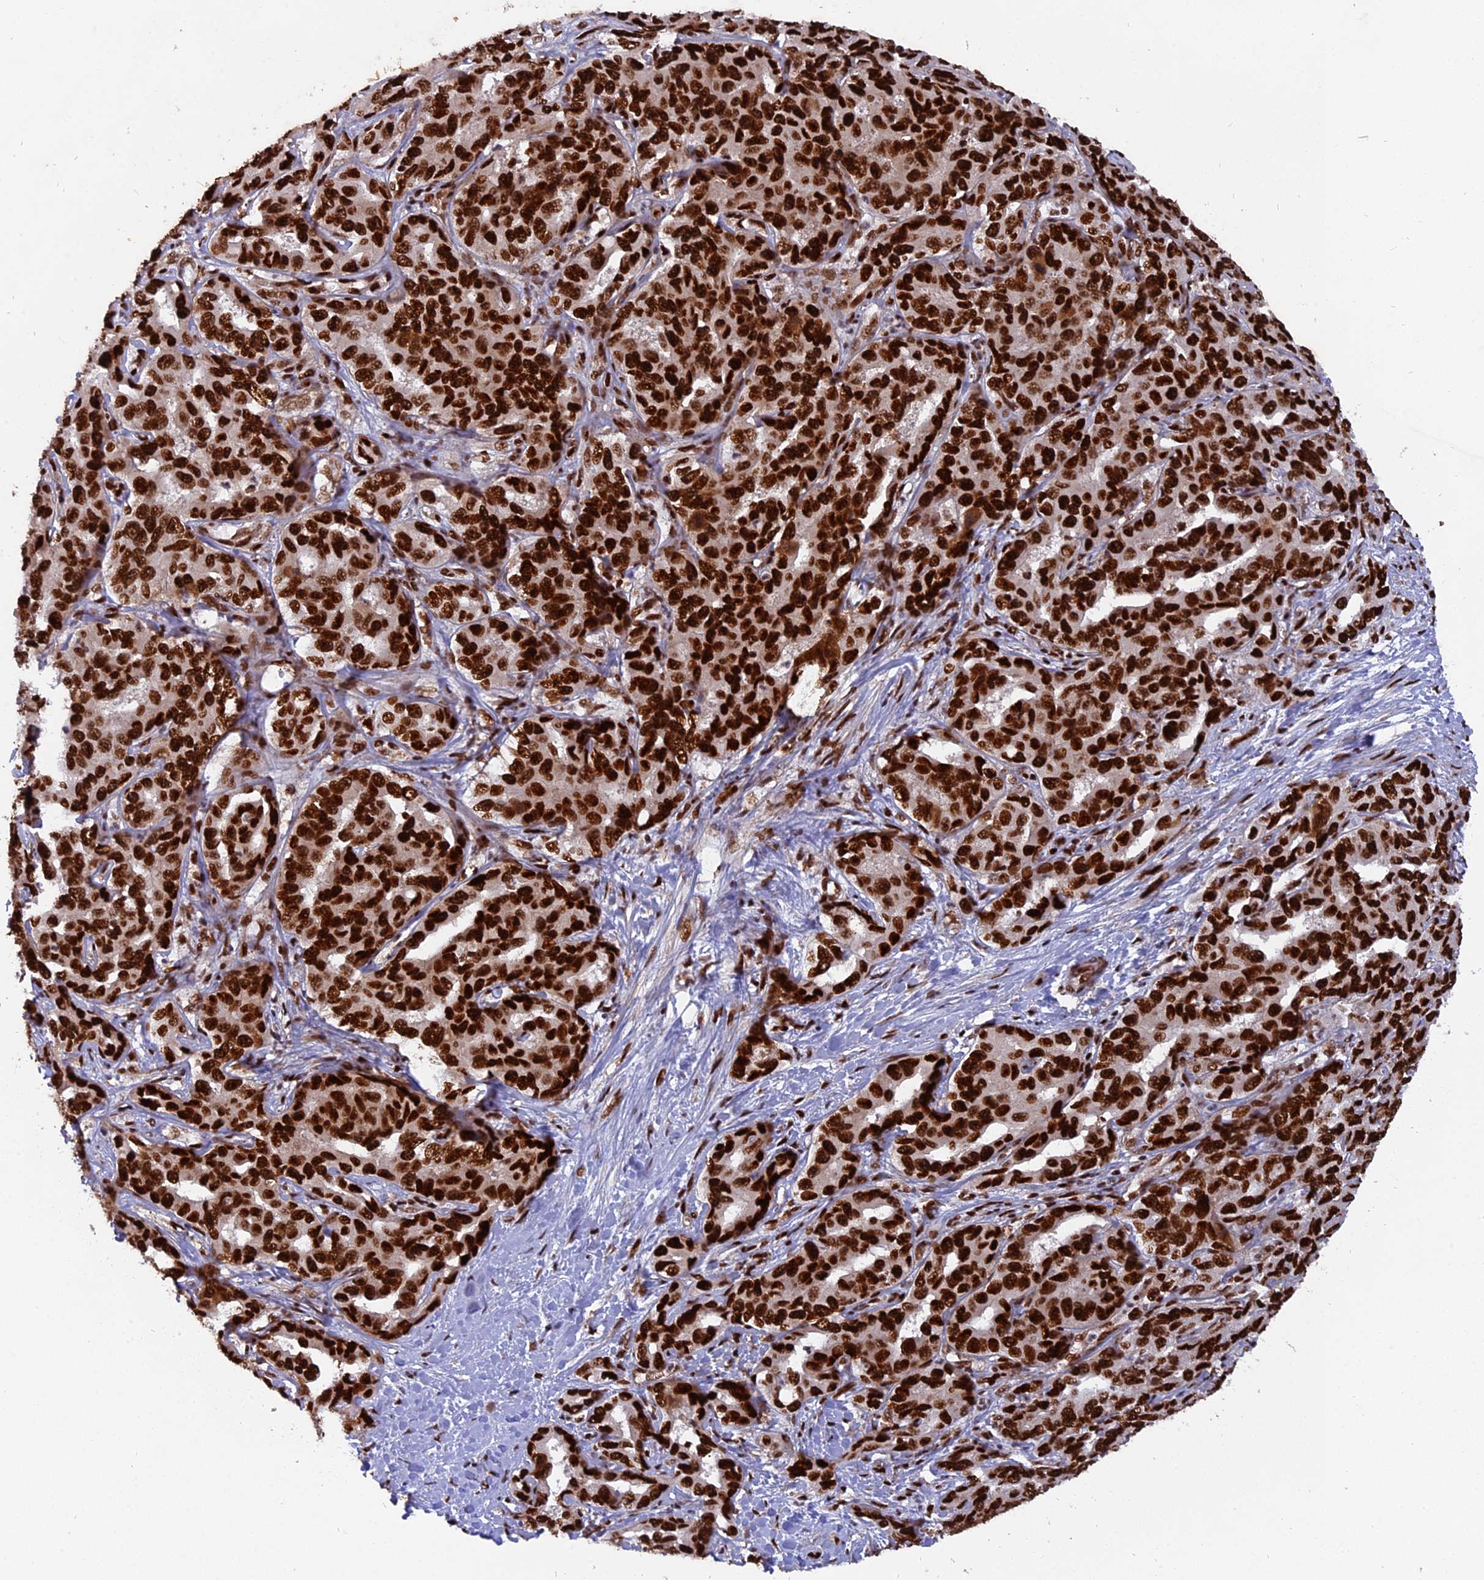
{"staining": {"intensity": "strong", "quantity": ">75%", "location": "nuclear"}, "tissue": "liver cancer", "cell_type": "Tumor cells", "image_type": "cancer", "snomed": [{"axis": "morphology", "description": "Cholangiocarcinoma"}, {"axis": "topography", "description": "Liver"}], "caption": "A brown stain highlights strong nuclear positivity of a protein in liver cholangiocarcinoma tumor cells.", "gene": "RAMAC", "patient": {"sex": "male", "age": 59}}